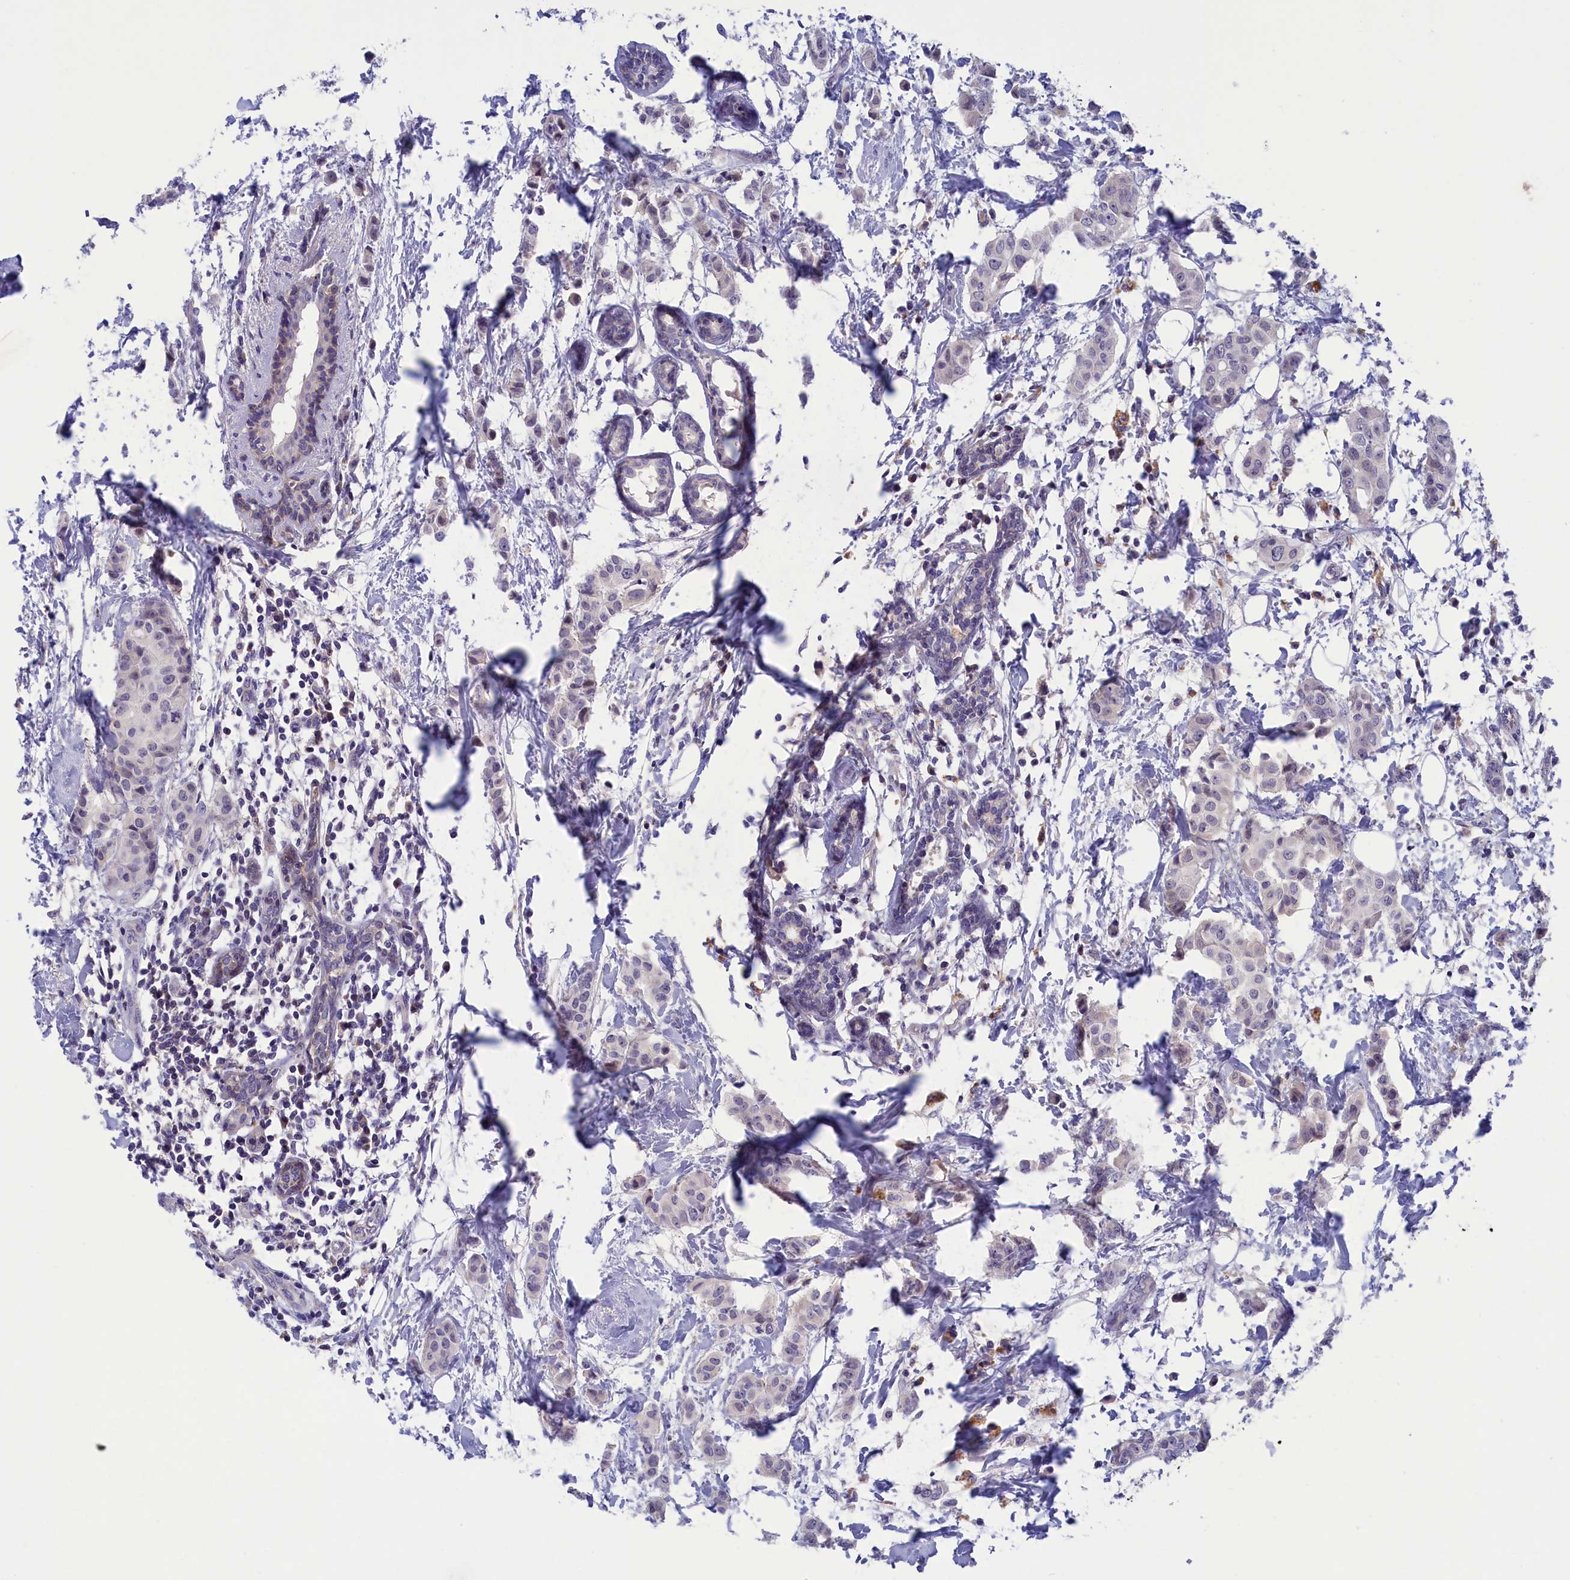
{"staining": {"intensity": "negative", "quantity": "none", "location": "none"}, "tissue": "breast cancer", "cell_type": "Tumor cells", "image_type": "cancer", "snomed": [{"axis": "morphology", "description": "Duct carcinoma"}, {"axis": "topography", "description": "Breast"}], "caption": "DAB immunohistochemical staining of breast cancer (infiltrating ductal carcinoma) demonstrates no significant expression in tumor cells. (DAB immunohistochemistry (IHC) with hematoxylin counter stain).", "gene": "STYX", "patient": {"sex": "female", "age": 40}}